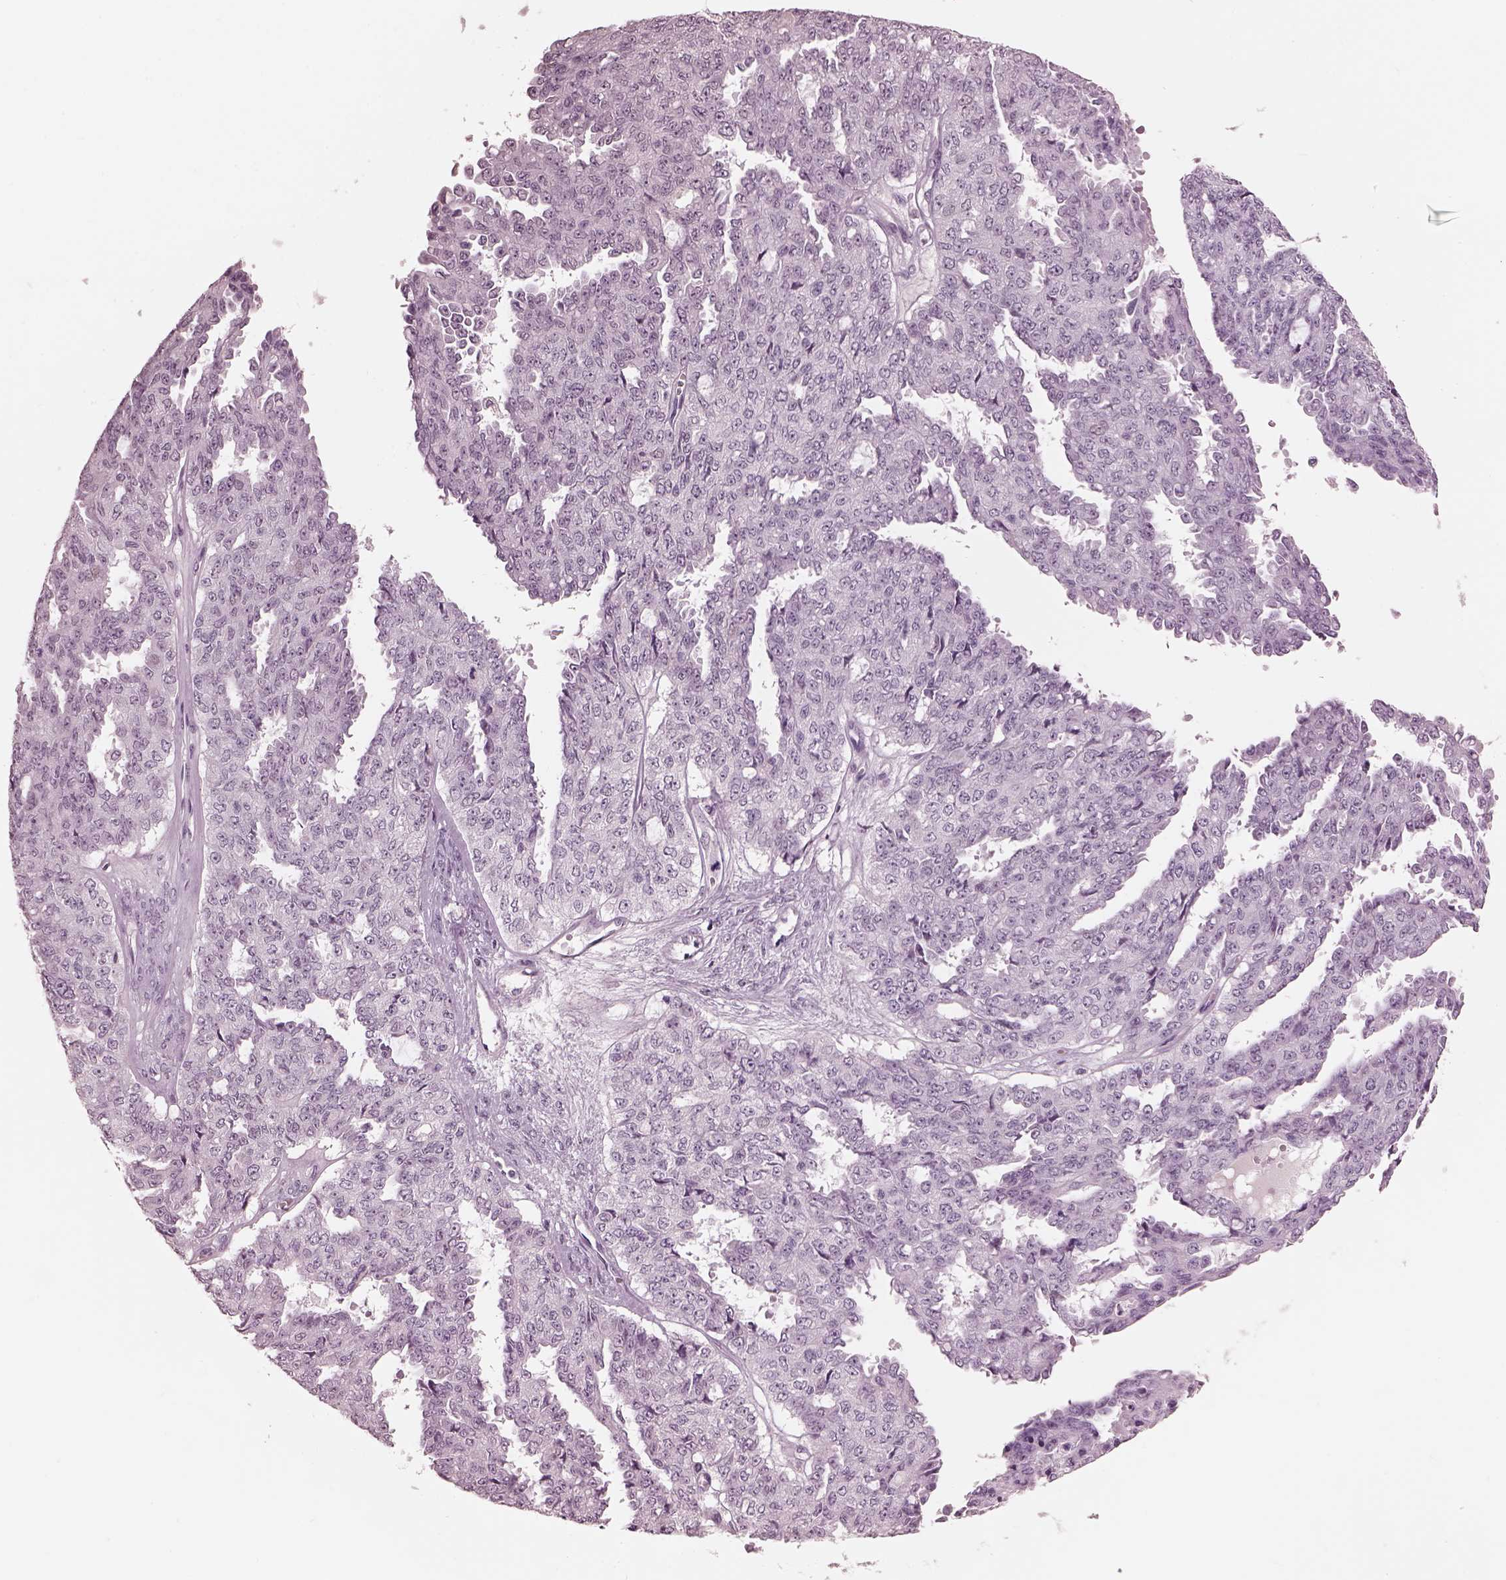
{"staining": {"intensity": "negative", "quantity": "none", "location": "none"}, "tissue": "ovarian cancer", "cell_type": "Tumor cells", "image_type": "cancer", "snomed": [{"axis": "morphology", "description": "Cystadenocarcinoma, serous, NOS"}, {"axis": "topography", "description": "Ovary"}], "caption": "Immunohistochemical staining of human ovarian cancer exhibits no significant staining in tumor cells. (Immunohistochemistry, brightfield microscopy, high magnification).", "gene": "GARIN4", "patient": {"sex": "female", "age": 71}}